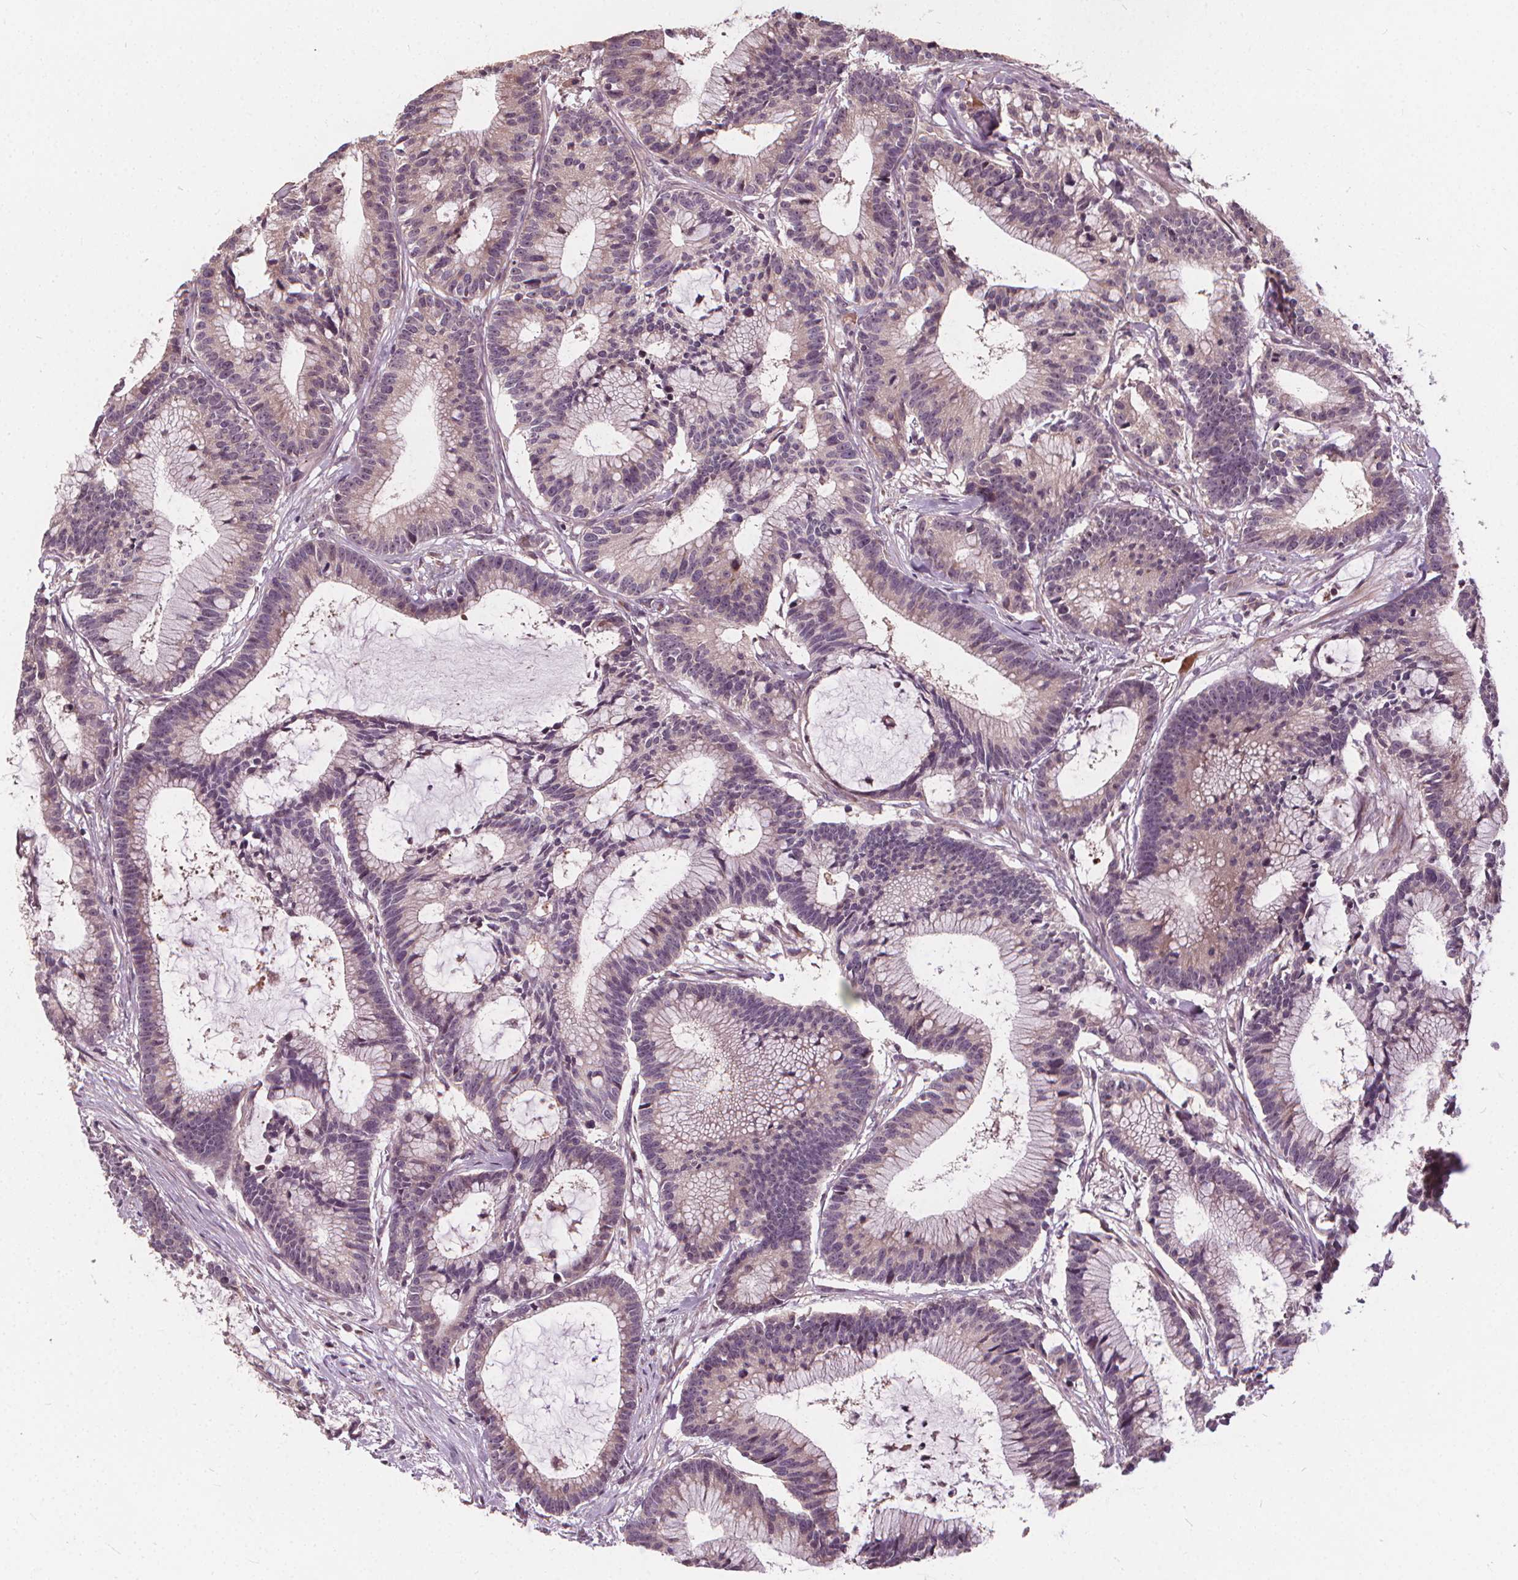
{"staining": {"intensity": "weak", "quantity": "<25%", "location": "cytoplasmic/membranous"}, "tissue": "colorectal cancer", "cell_type": "Tumor cells", "image_type": "cancer", "snomed": [{"axis": "morphology", "description": "Adenocarcinoma, NOS"}, {"axis": "topography", "description": "Colon"}], "caption": "Protein analysis of colorectal adenocarcinoma shows no significant positivity in tumor cells.", "gene": "IPO13", "patient": {"sex": "female", "age": 78}}